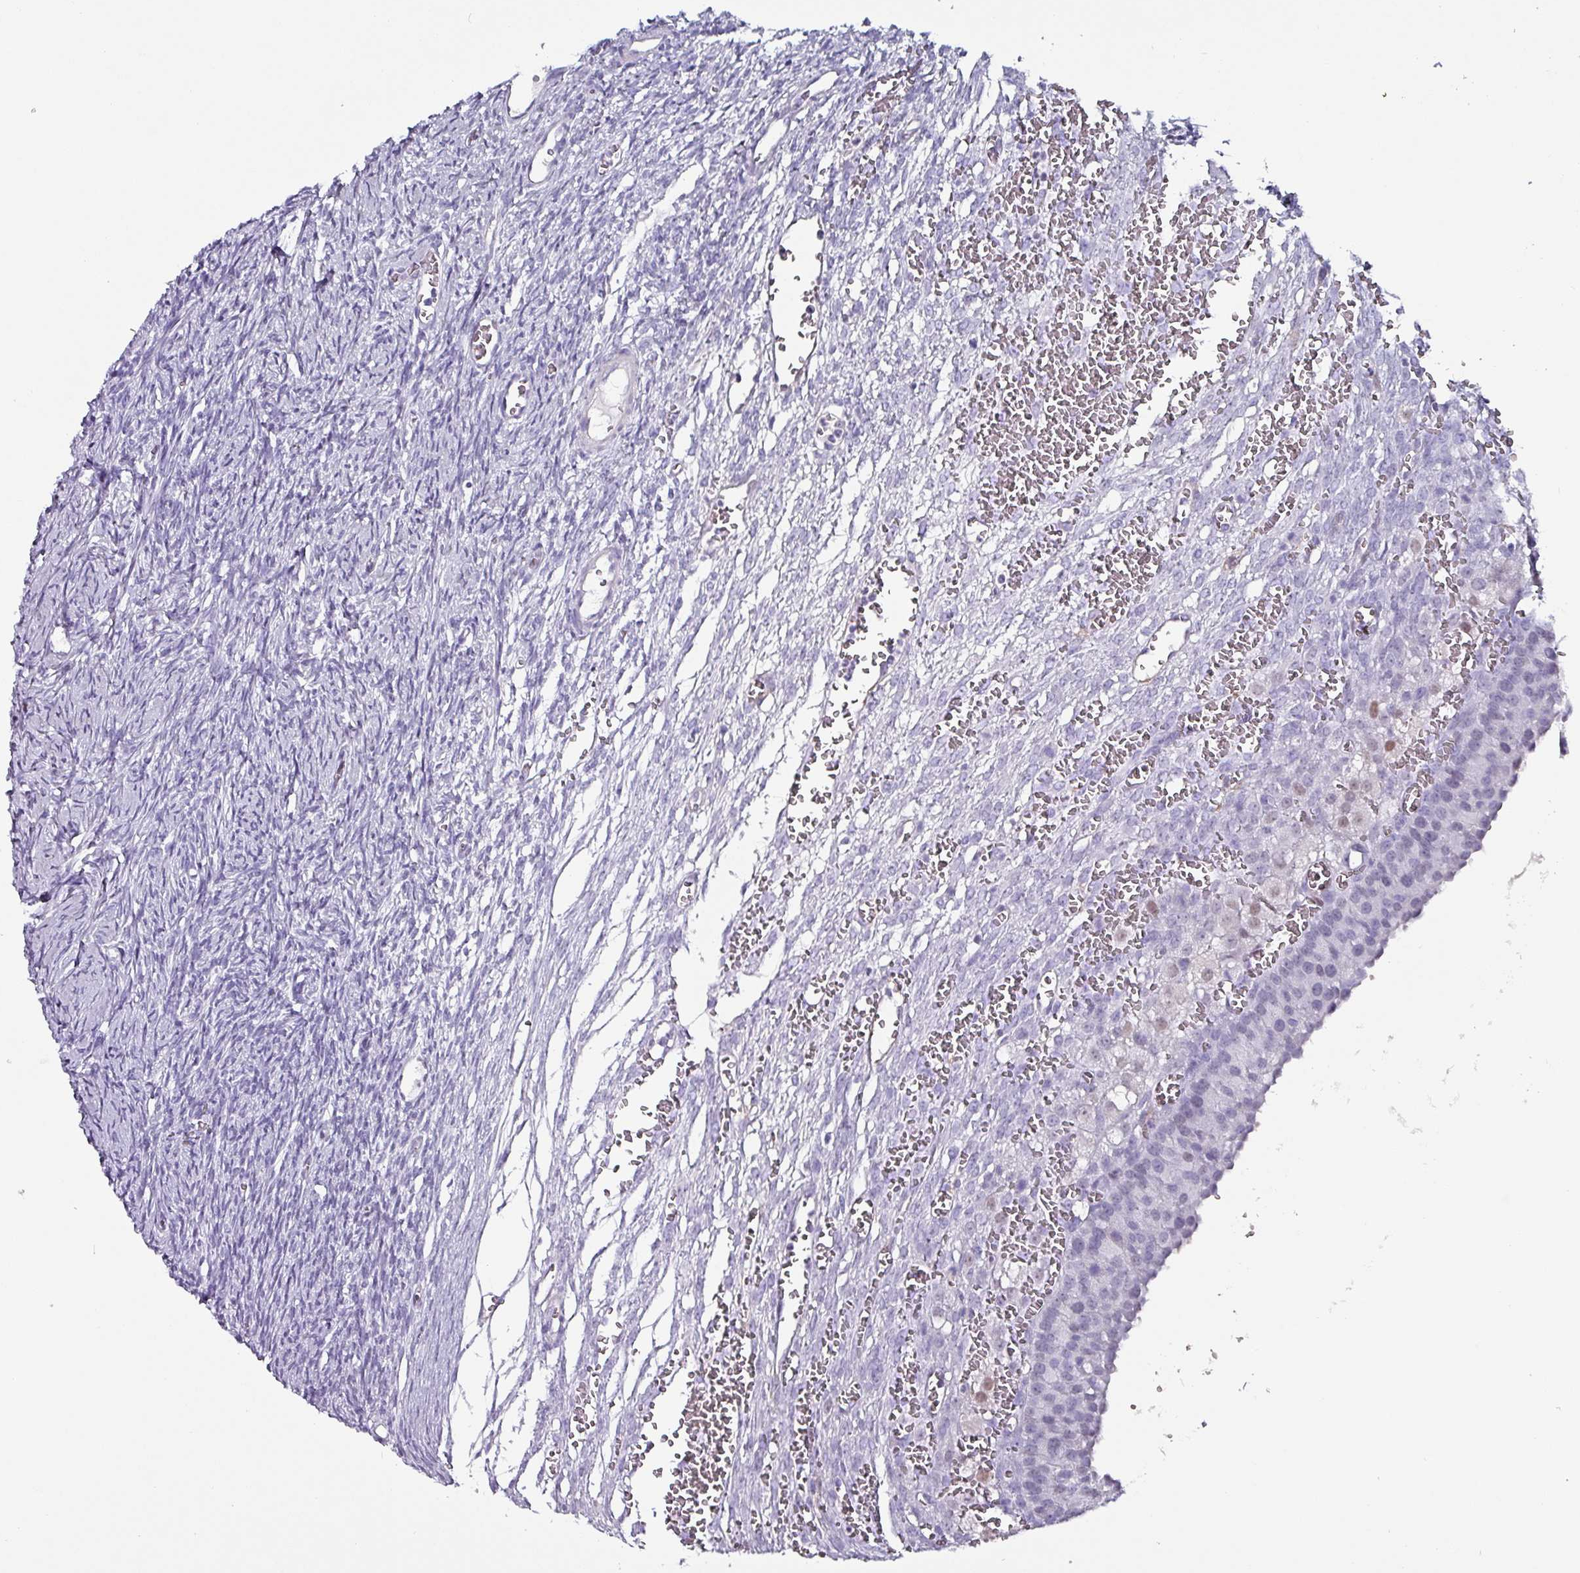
{"staining": {"intensity": "negative", "quantity": "none", "location": "none"}, "tissue": "ovary", "cell_type": "Ovarian stroma cells", "image_type": "normal", "snomed": [{"axis": "morphology", "description": "Normal tissue, NOS"}, {"axis": "topography", "description": "Ovary"}], "caption": "Protein analysis of benign ovary reveals no significant positivity in ovarian stroma cells.", "gene": "ZNF816", "patient": {"sex": "female", "age": 39}}